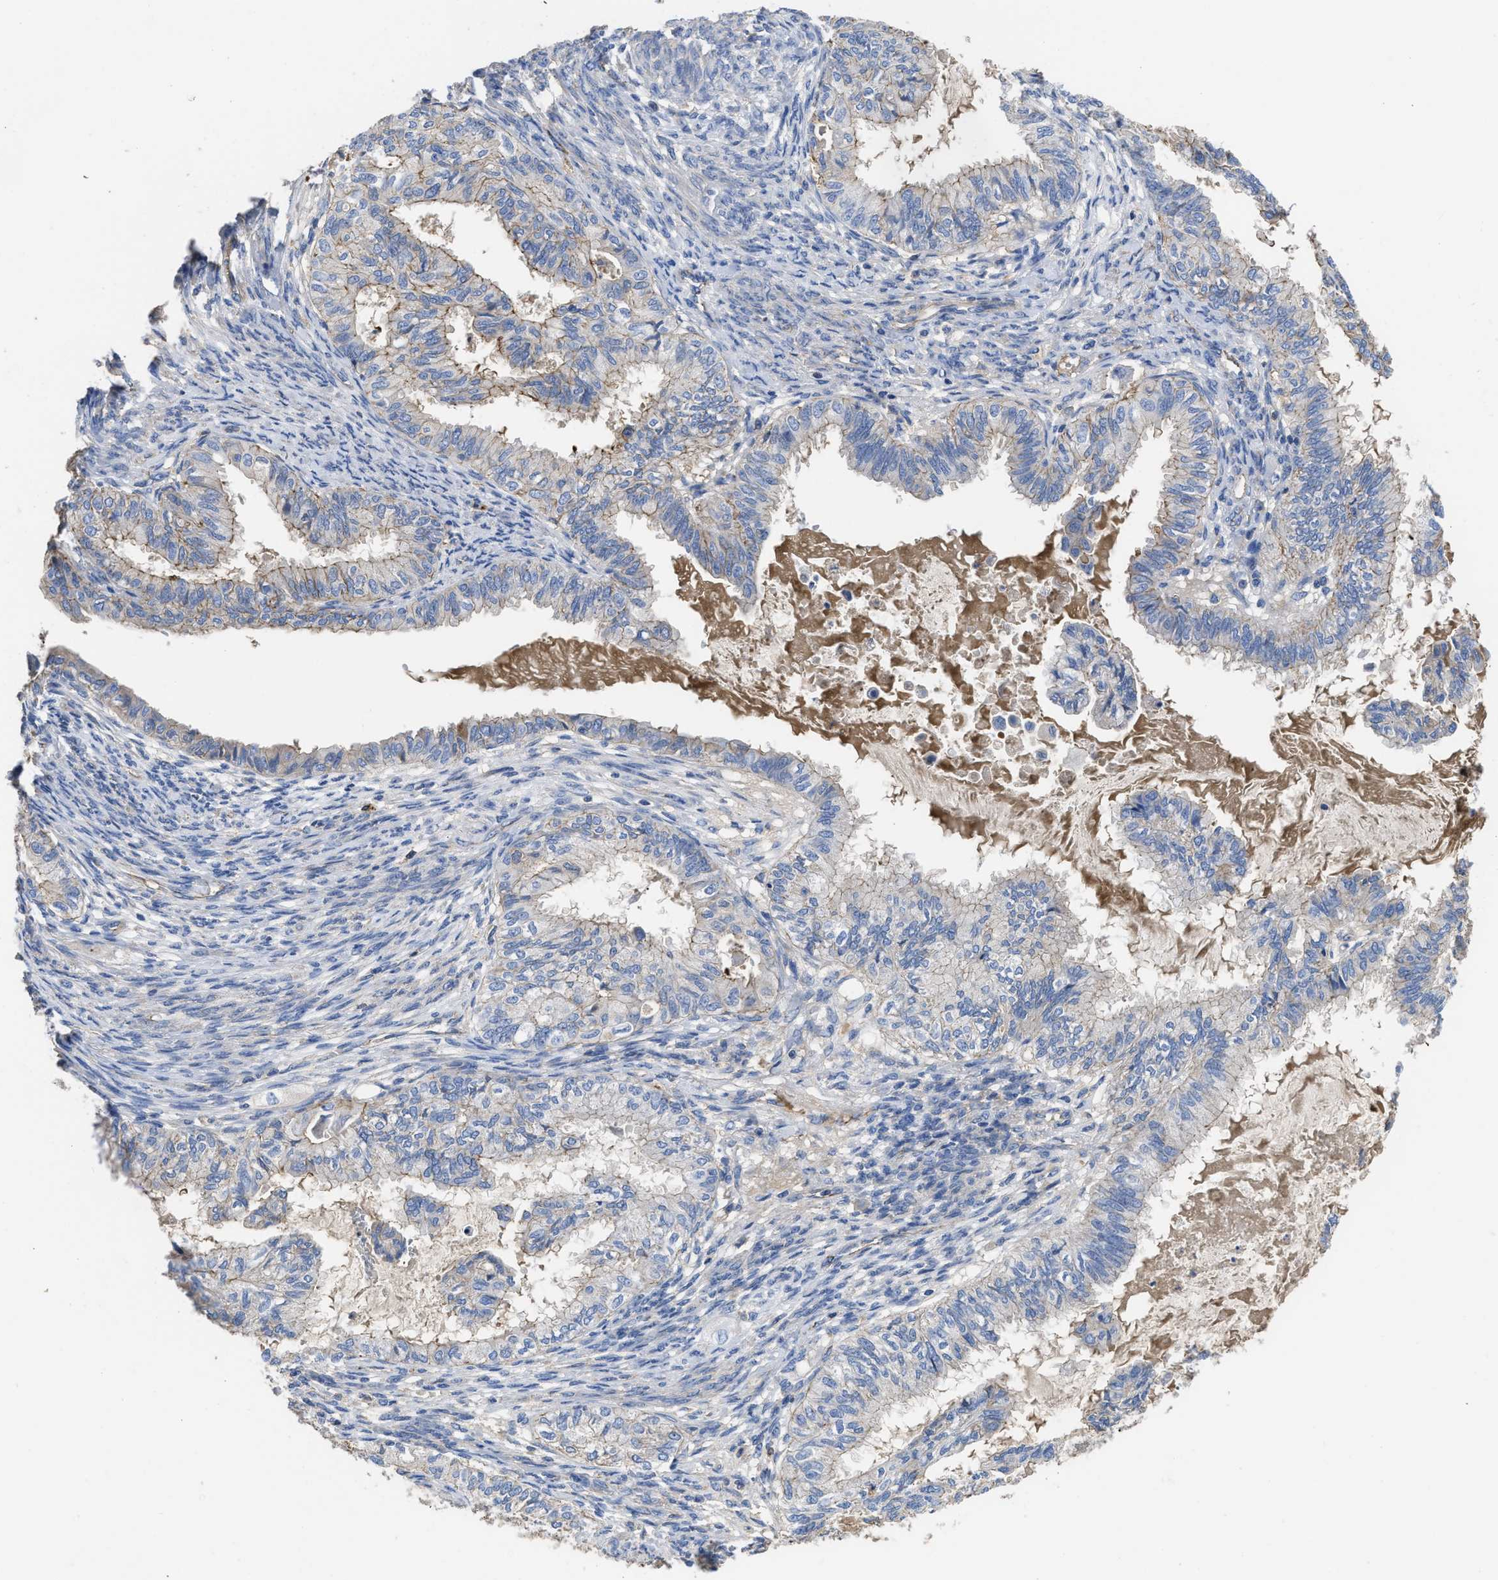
{"staining": {"intensity": "negative", "quantity": "none", "location": "none"}, "tissue": "cervical cancer", "cell_type": "Tumor cells", "image_type": "cancer", "snomed": [{"axis": "morphology", "description": "Normal tissue, NOS"}, {"axis": "morphology", "description": "Adenocarcinoma, NOS"}, {"axis": "topography", "description": "Cervix"}, {"axis": "topography", "description": "Endometrium"}], "caption": "Protein analysis of cervical adenocarcinoma demonstrates no significant positivity in tumor cells.", "gene": "USP4", "patient": {"sex": "female", "age": 86}}